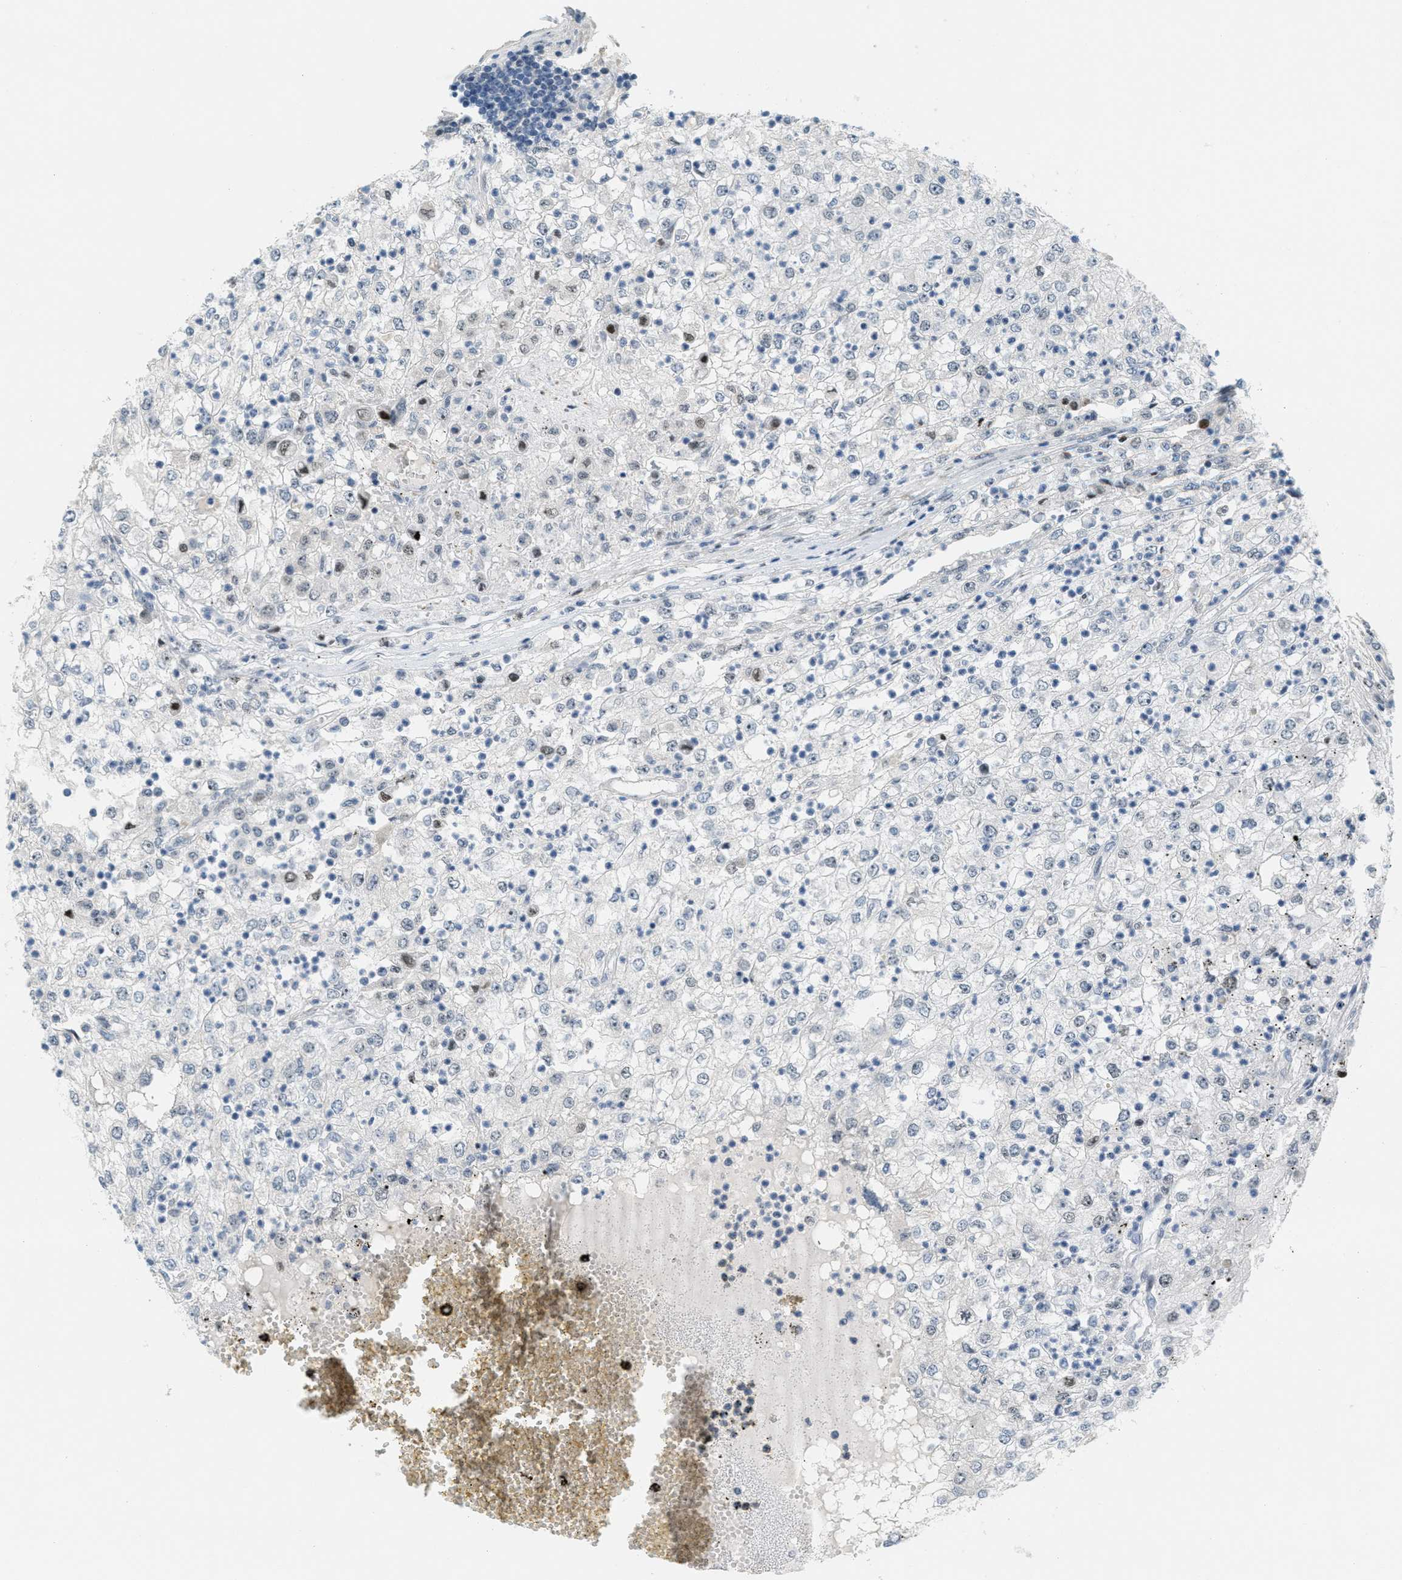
{"staining": {"intensity": "negative", "quantity": "none", "location": "none"}, "tissue": "renal cancer", "cell_type": "Tumor cells", "image_type": "cancer", "snomed": [{"axis": "morphology", "description": "Adenocarcinoma, NOS"}, {"axis": "topography", "description": "Kidney"}], "caption": "An image of adenocarcinoma (renal) stained for a protein reveals no brown staining in tumor cells.", "gene": "ZDHHC23", "patient": {"sex": "female", "age": 54}}